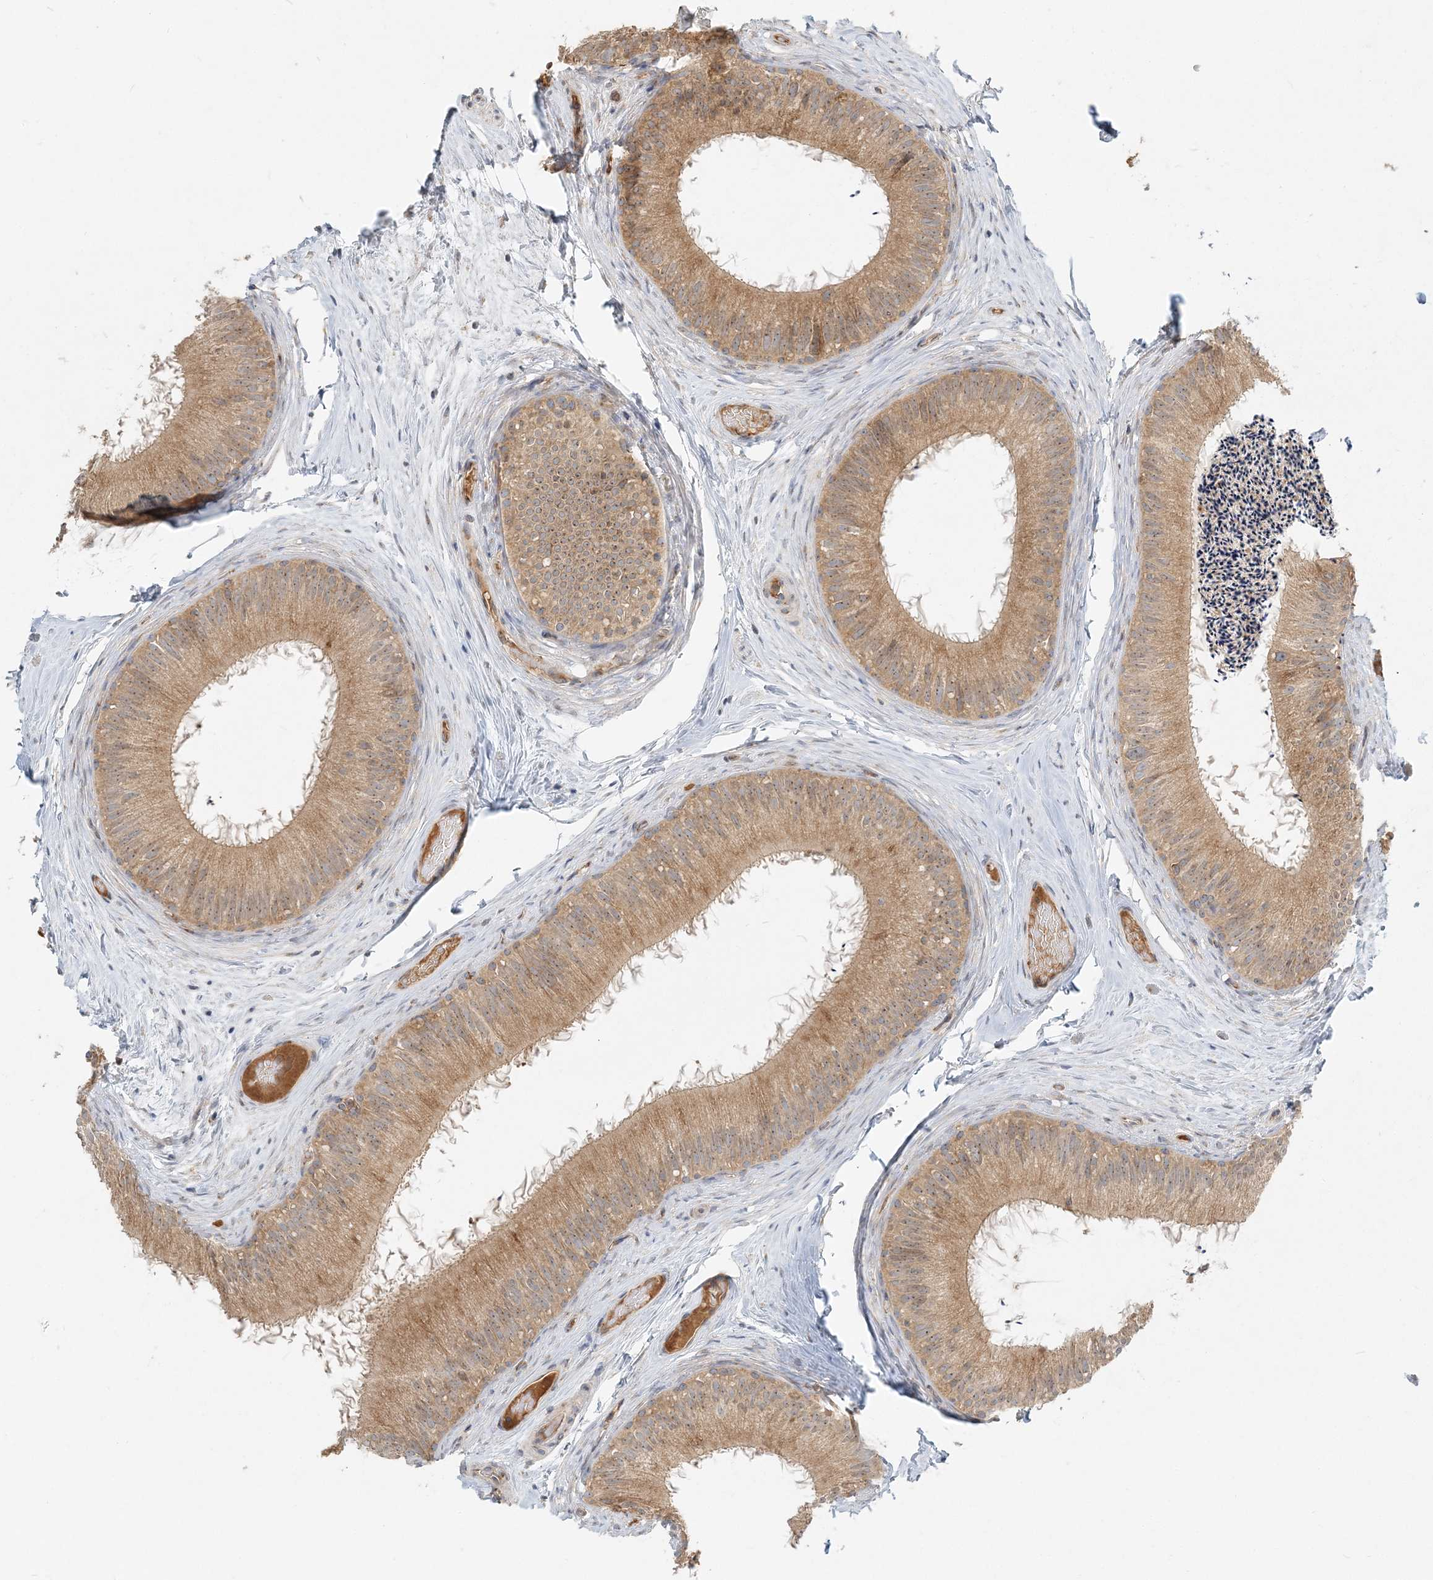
{"staining": {"intensity": "moderate", "quantity": ">75%", "location": "cytoplasmic/membranous"}, "tissue": "epididymis", "cell_type": "Glandular cells", "image_type": "normal", "snomed": [{"axis": "morphology", "description": "Normal tissue, NOS"}, {"axis": "topography", "description": "Epididymis"}], "caption": "Moderate cytoplasmic/membranous protein staining is seen in about >75% of glandular cells in epididymis.", "gene": "AP1AR", "patient": {"sex": "male", "age": 50}}